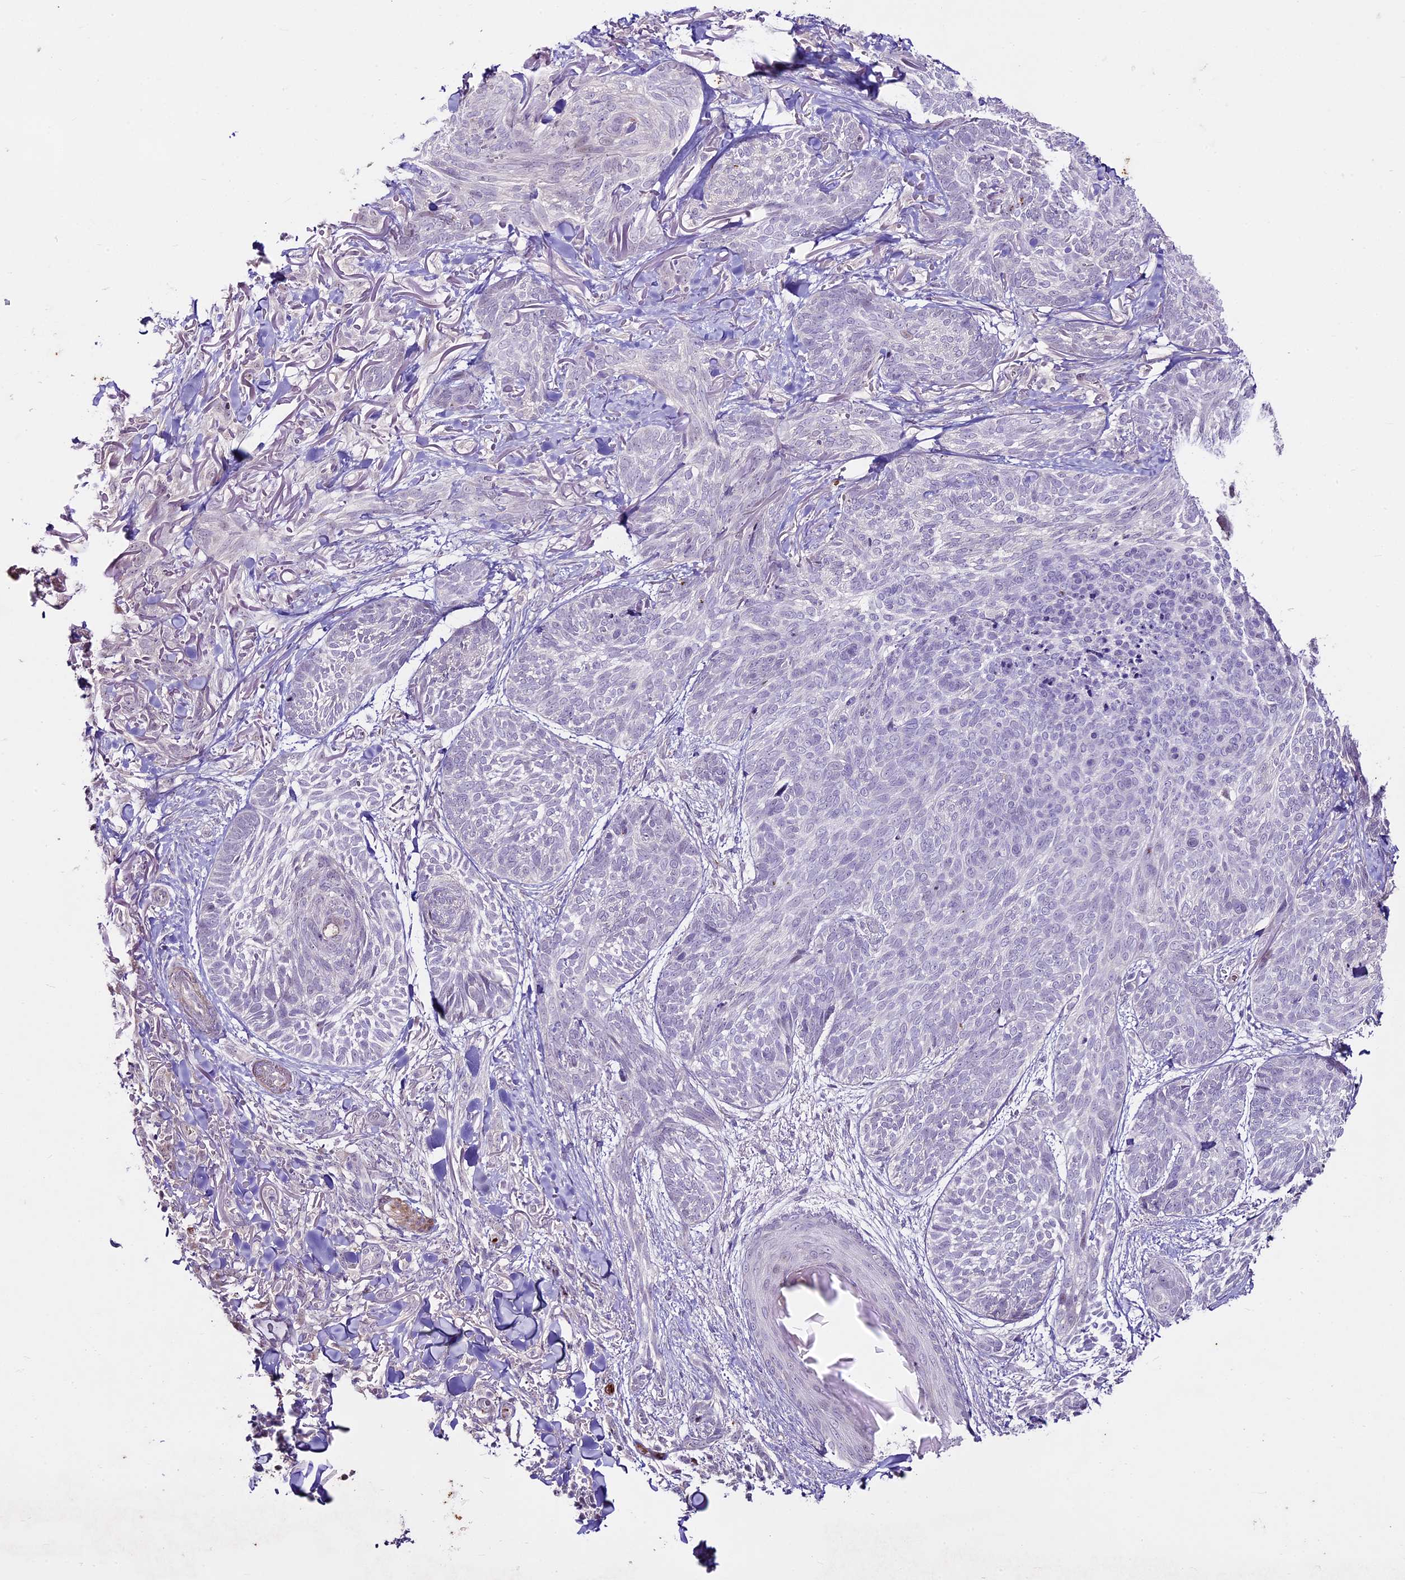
{"staining": {"intensity": "negative", "quantity": "none", "location": "none"}, "tissue": "skin cancer", "cell_type": "Tumor cells", "image_type": "cancer", "snomed": [{"axis": "morphology", "description": "Normal tissue, NOS"}, {"axis": "morphology", "description": "Basal cell carcinoma"}, {"axis": "topography", "description": "Skin"}], "caption": "Tumor cells are negative for brown protein staining in skin cancer (basal cell carcinoma). (DAB (3,3'-diaminobenzidine) immunohistochemistry (IHC) visualized using brightfield microscopy, high magnification).", "gene": "SUSD3", "patient": {"sex": "male", "age": 66}}